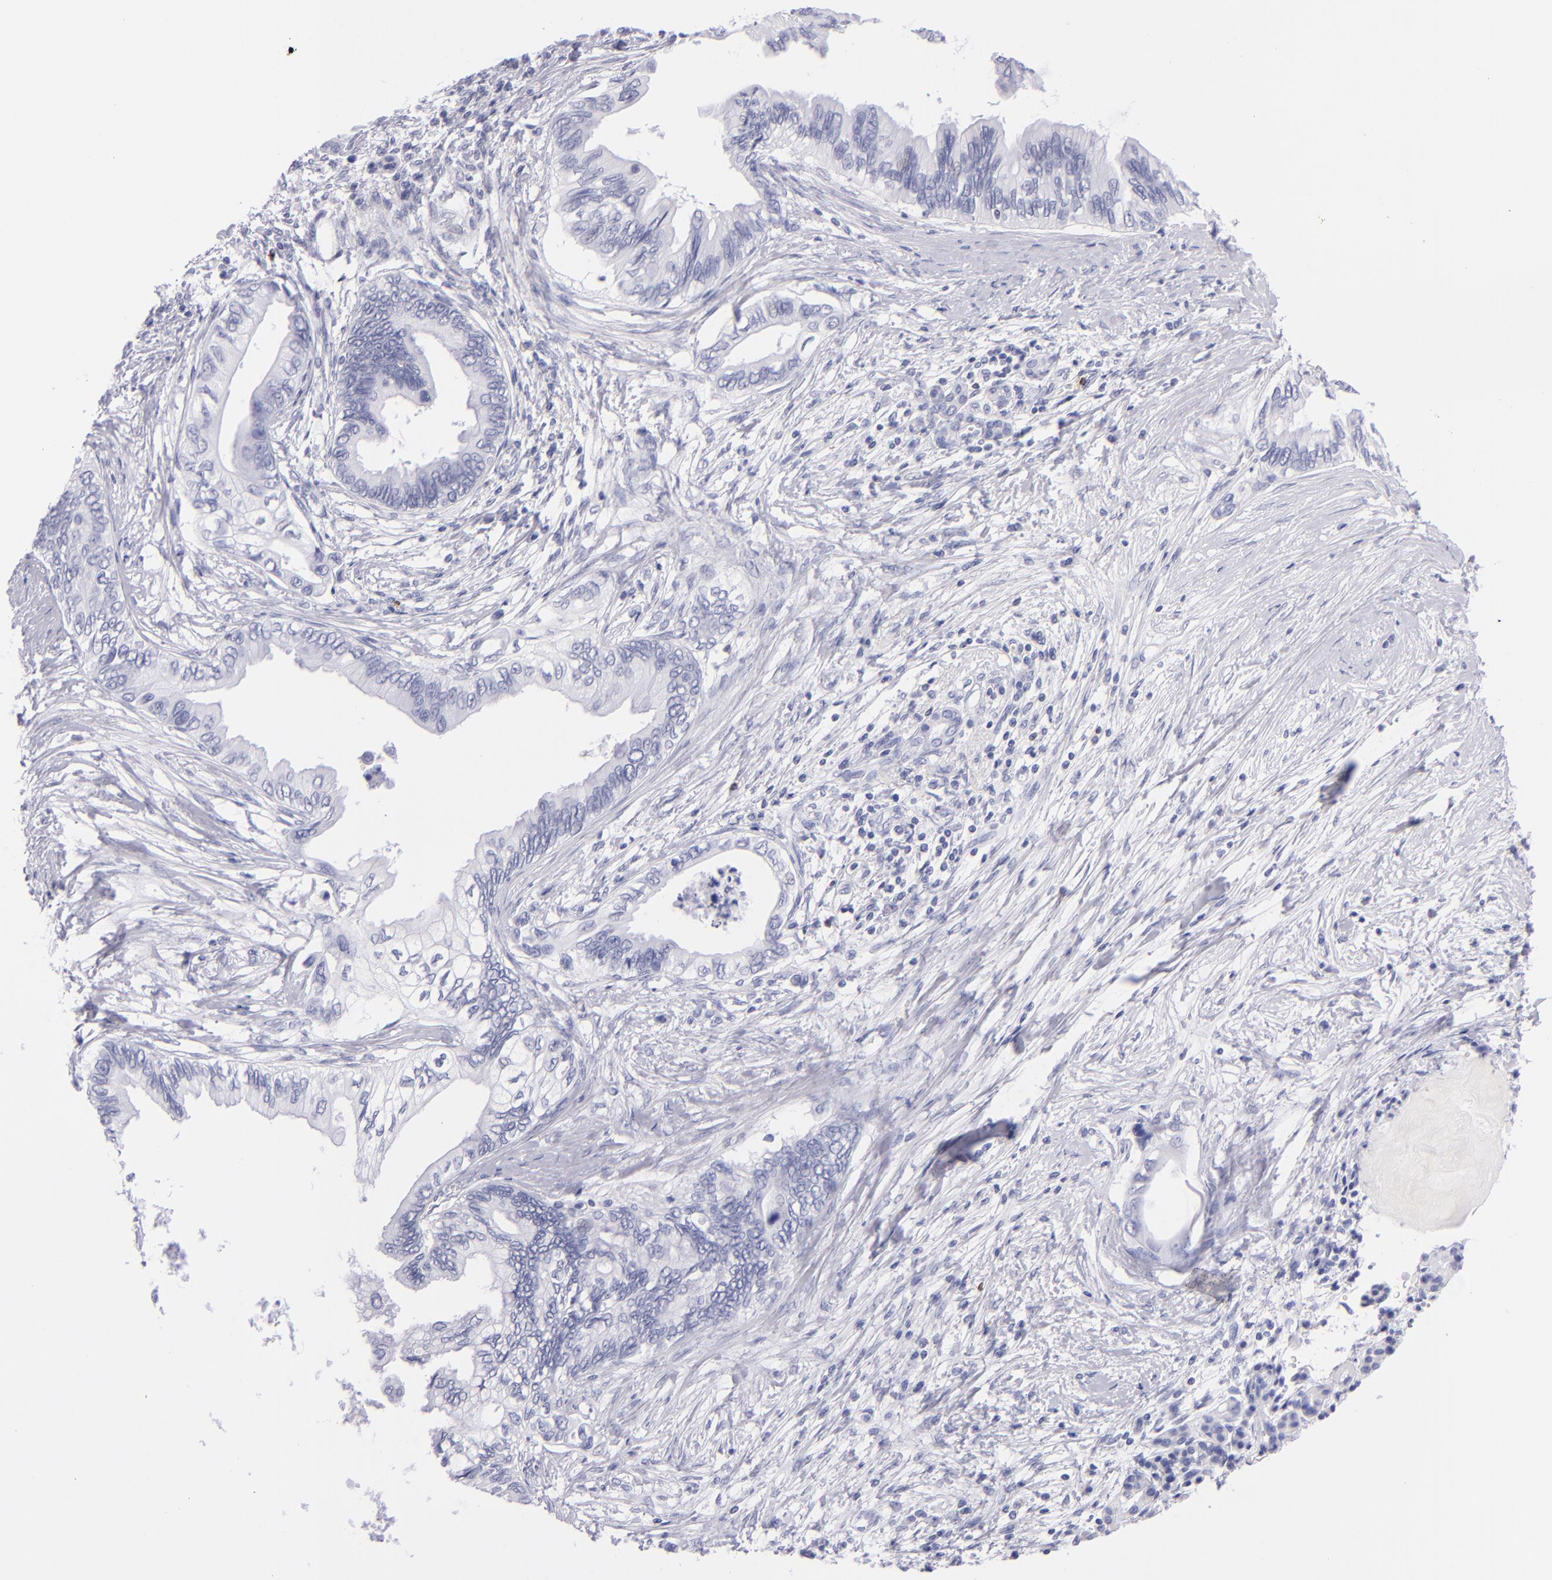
{"staining": {"intensity": "negative", "quantity": "none", "location": "none"}, "tissue": "pancreatic cancer", "cell_type": "Tumor cells", "image_type": "cancer", "snomed": [{"axis": "morphology", "description": "Adenocarcinoma, NOS"}, {"axis": "topography", "description": "Pancreas"}], "caption": "A high-resolution photomicrograph shows immunohistochemistry (IHC) staining of pancreatic cancer, which exhibits no significant staining in tumor cells.", "gene": "PRF1", "patient": {"sex": "female", "age": 66}}